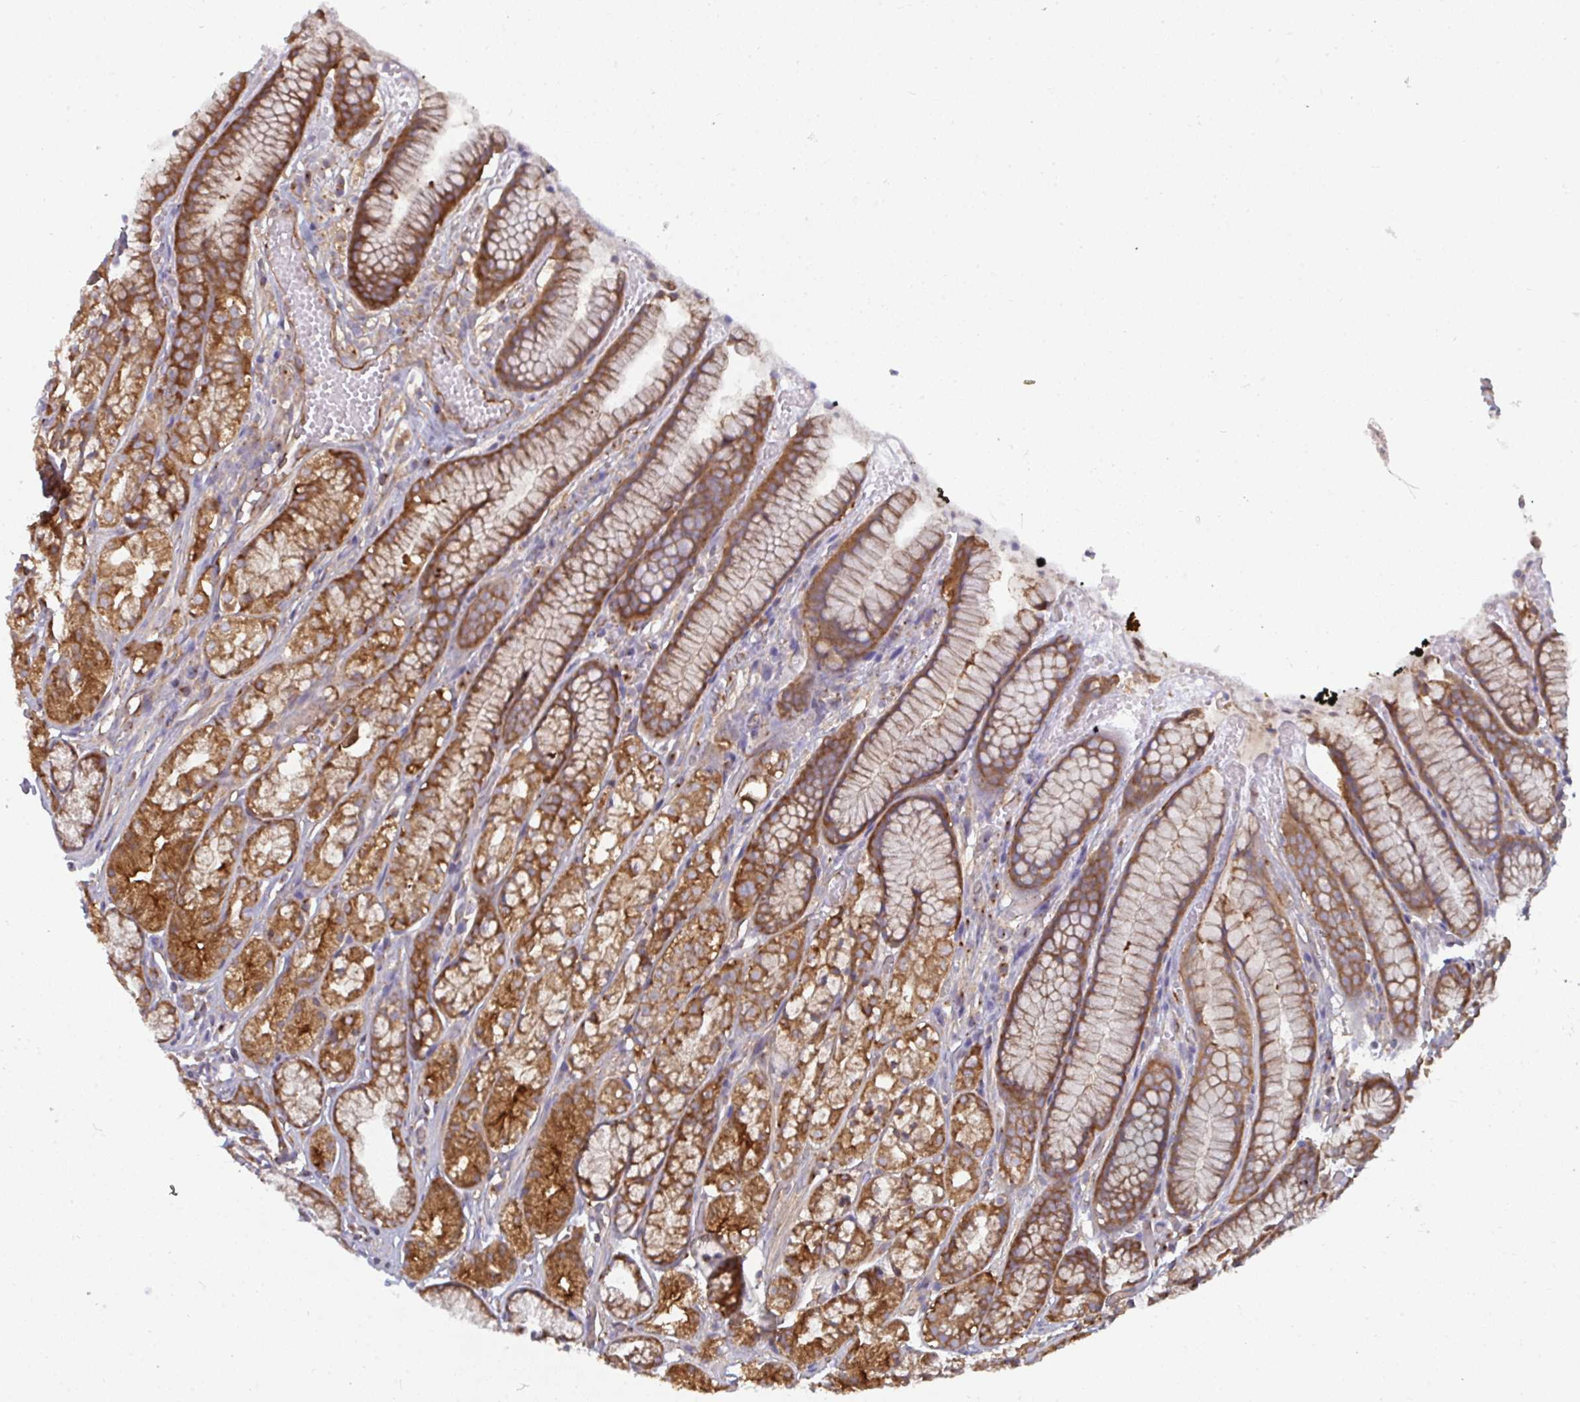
{"staining": {"intensity": "strong", "quantity": ">75%", "location": "cytoplasmic/membranous"}, "tissue": "stomach", "cell_type": "Glandular cells", "image_type": "normal", "snomed": [{"axis": "morphology", "description": "Normal tissue, NOS"}, {"axis": "topography", "description": "Smooth muscle"}, {"axis": "topography", "description": "Stomach"}], "caption": "The photomicrograph exhibits staining of unremarkable stomach, revealing strong cytoplasmic/membranous protein expression (brown color) within glandular cells.", "gene": "DYNC1I2", "patient": {"sex": "male", "age": 70}}